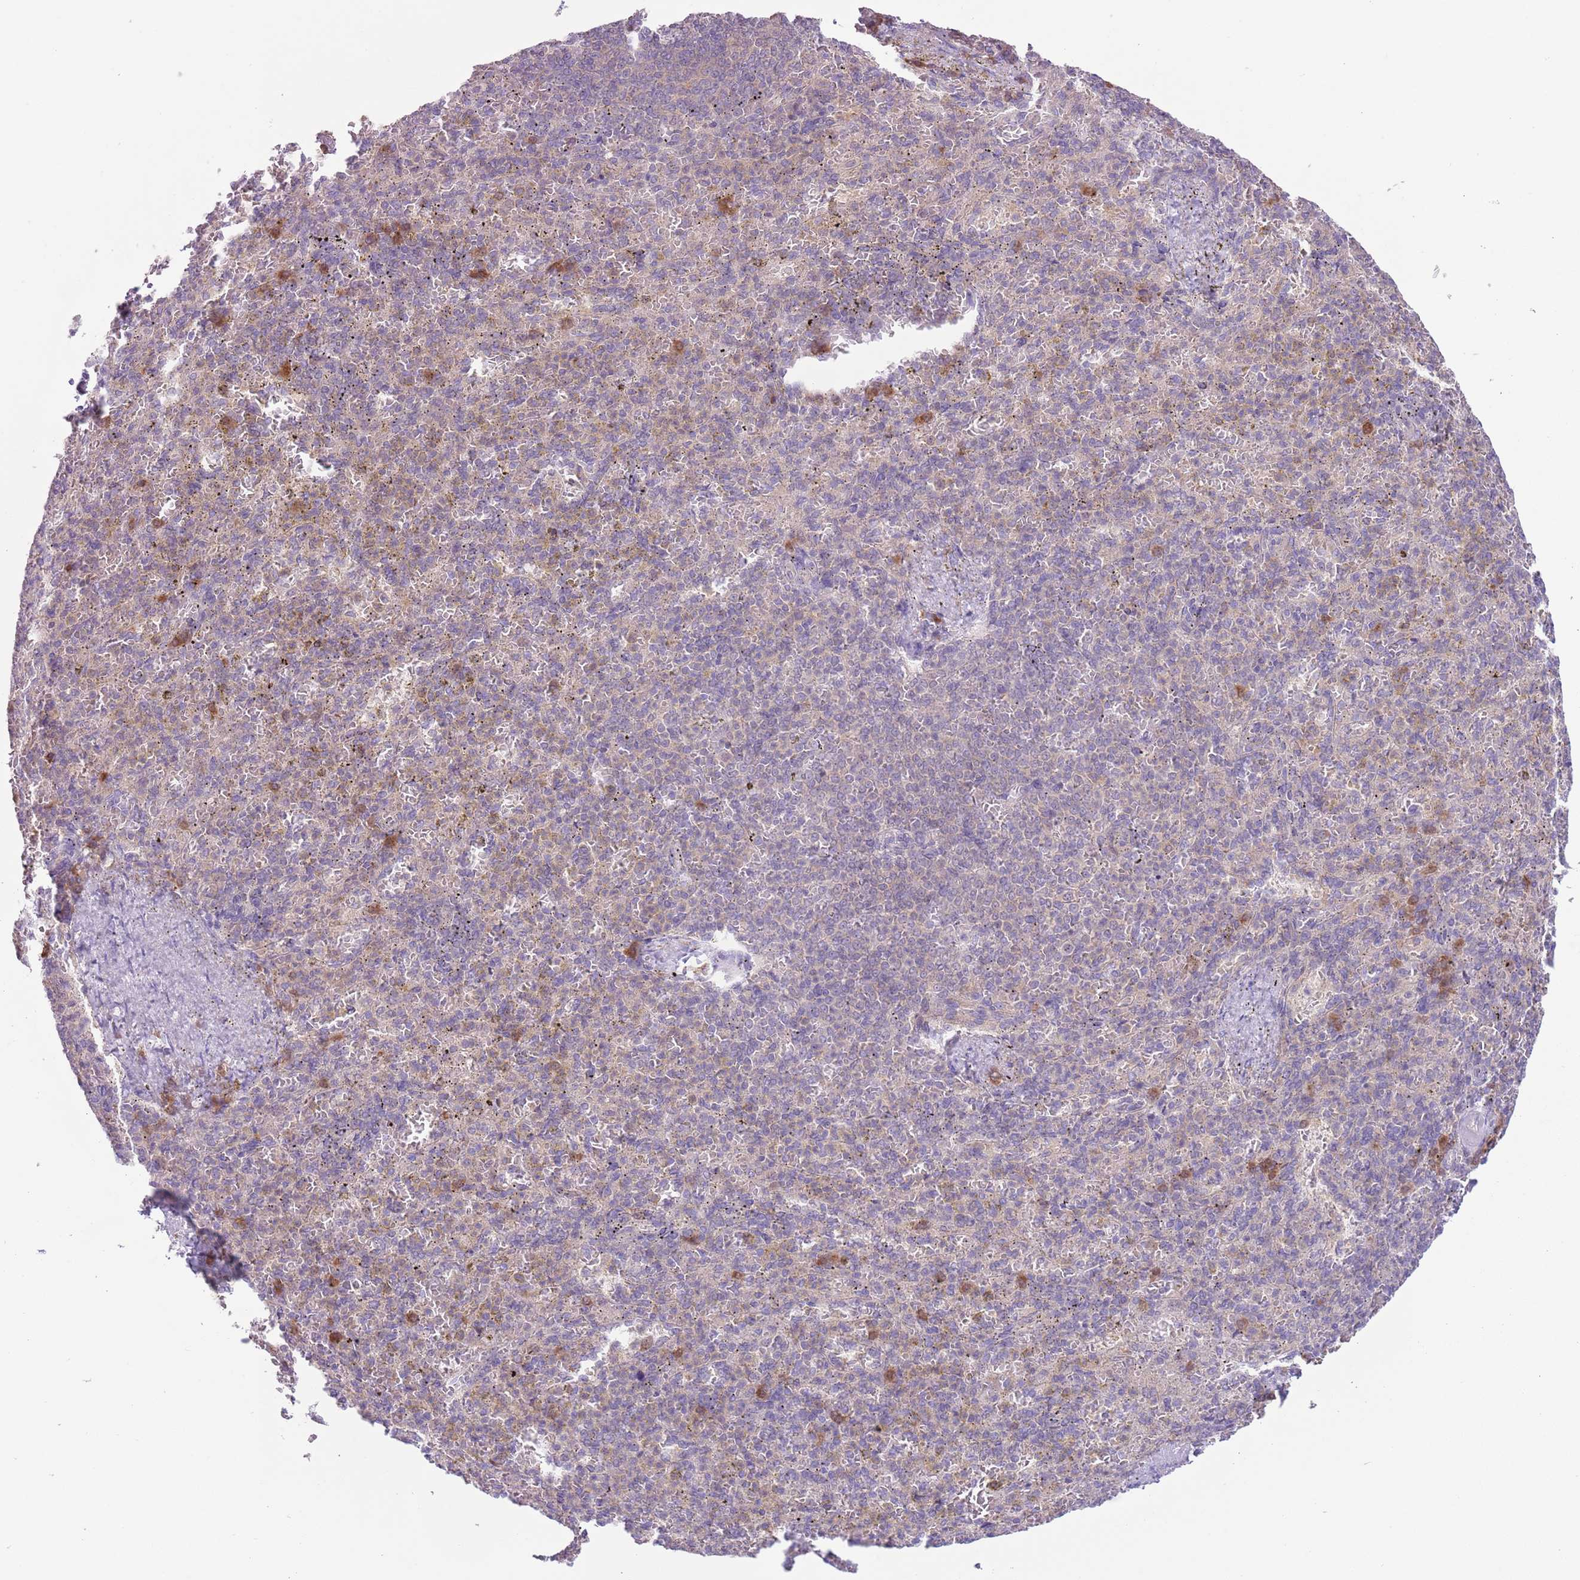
{"staining": {"intensity": "weak", "quantity": "25%-75%", "location": "cytoplasmic/membranous"}, "tissue": "spleen", "cell_type": "Cells in red pulp", "image_type": "normal", "snomed": [{"axis": "morphology", "description": "Normal tissue, NOS"}, {"axis": "topography", "description": "Spleen"}], "caption": "Immunohistochemistry photomicrograph of unremarkable spleen: spleen stained using immunohistochemistry (IHC) shows low levels of weak protein expression localized specifically in the cytoplasmic/membranous of cells in red pulp, appearing as a cytoplasmic/membranous brown color.", "gene": "COPE", "patient": {"sex": "female", "age": 74}}